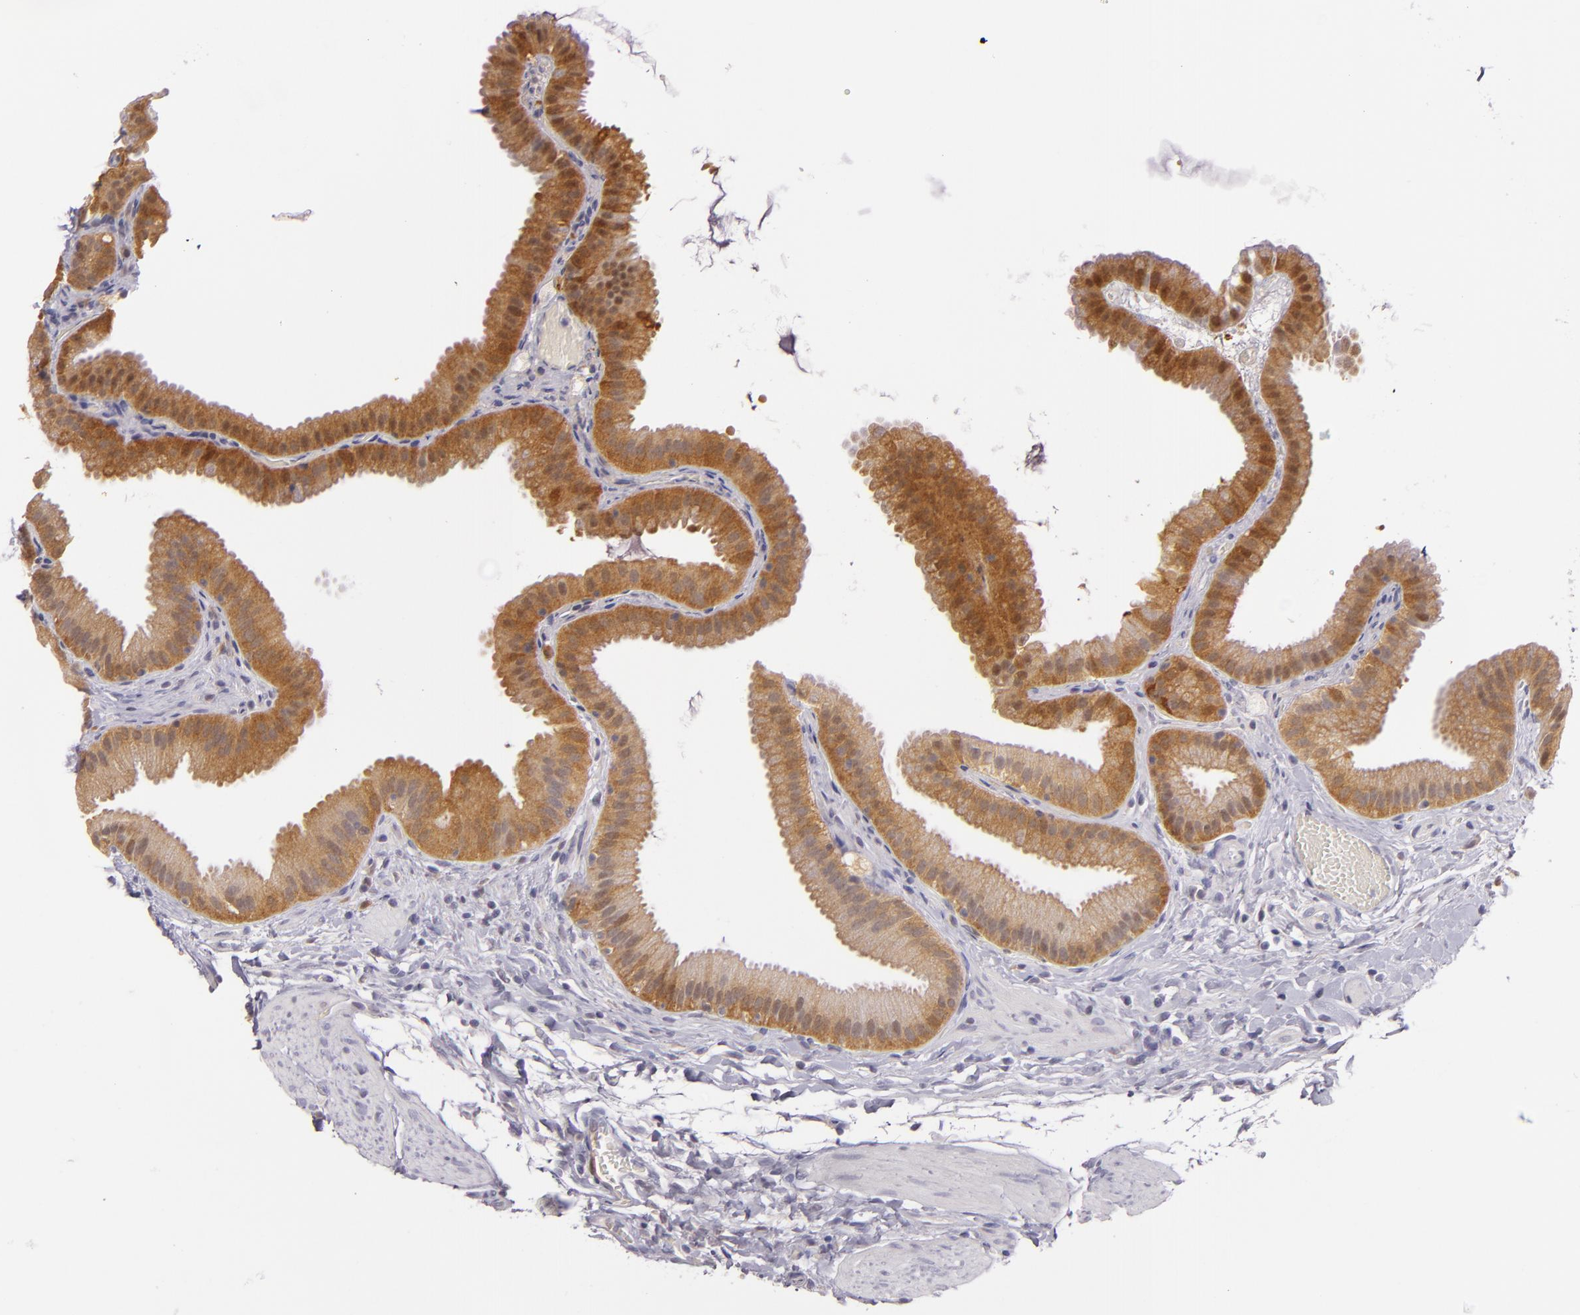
{"staining": {"intensity": "strong", "quantity": ">75%", "location": "cytoplasmic/membranous"}, "tissue": "gallbladder", "cell_type": "Glandular cells", "image_type": "normal", "snomed": [{"axis": "morphology", "description": "Normal tissue, NOS"}, {"axis": "topography", "description": "Gallbladder"}], "caption": "High-magnification brightfield microscopy of benign gallbladder stained with DAB (3,3'-diaminobenzidine) (brown) and counterstained with hematoxylin (blue). glandular cells exhibit strong cytoplasmic/membranous expression is appreciated in about>75% of cells.", "gene": "HSPH1", "patient": {"sex": "female", "age": 63}}